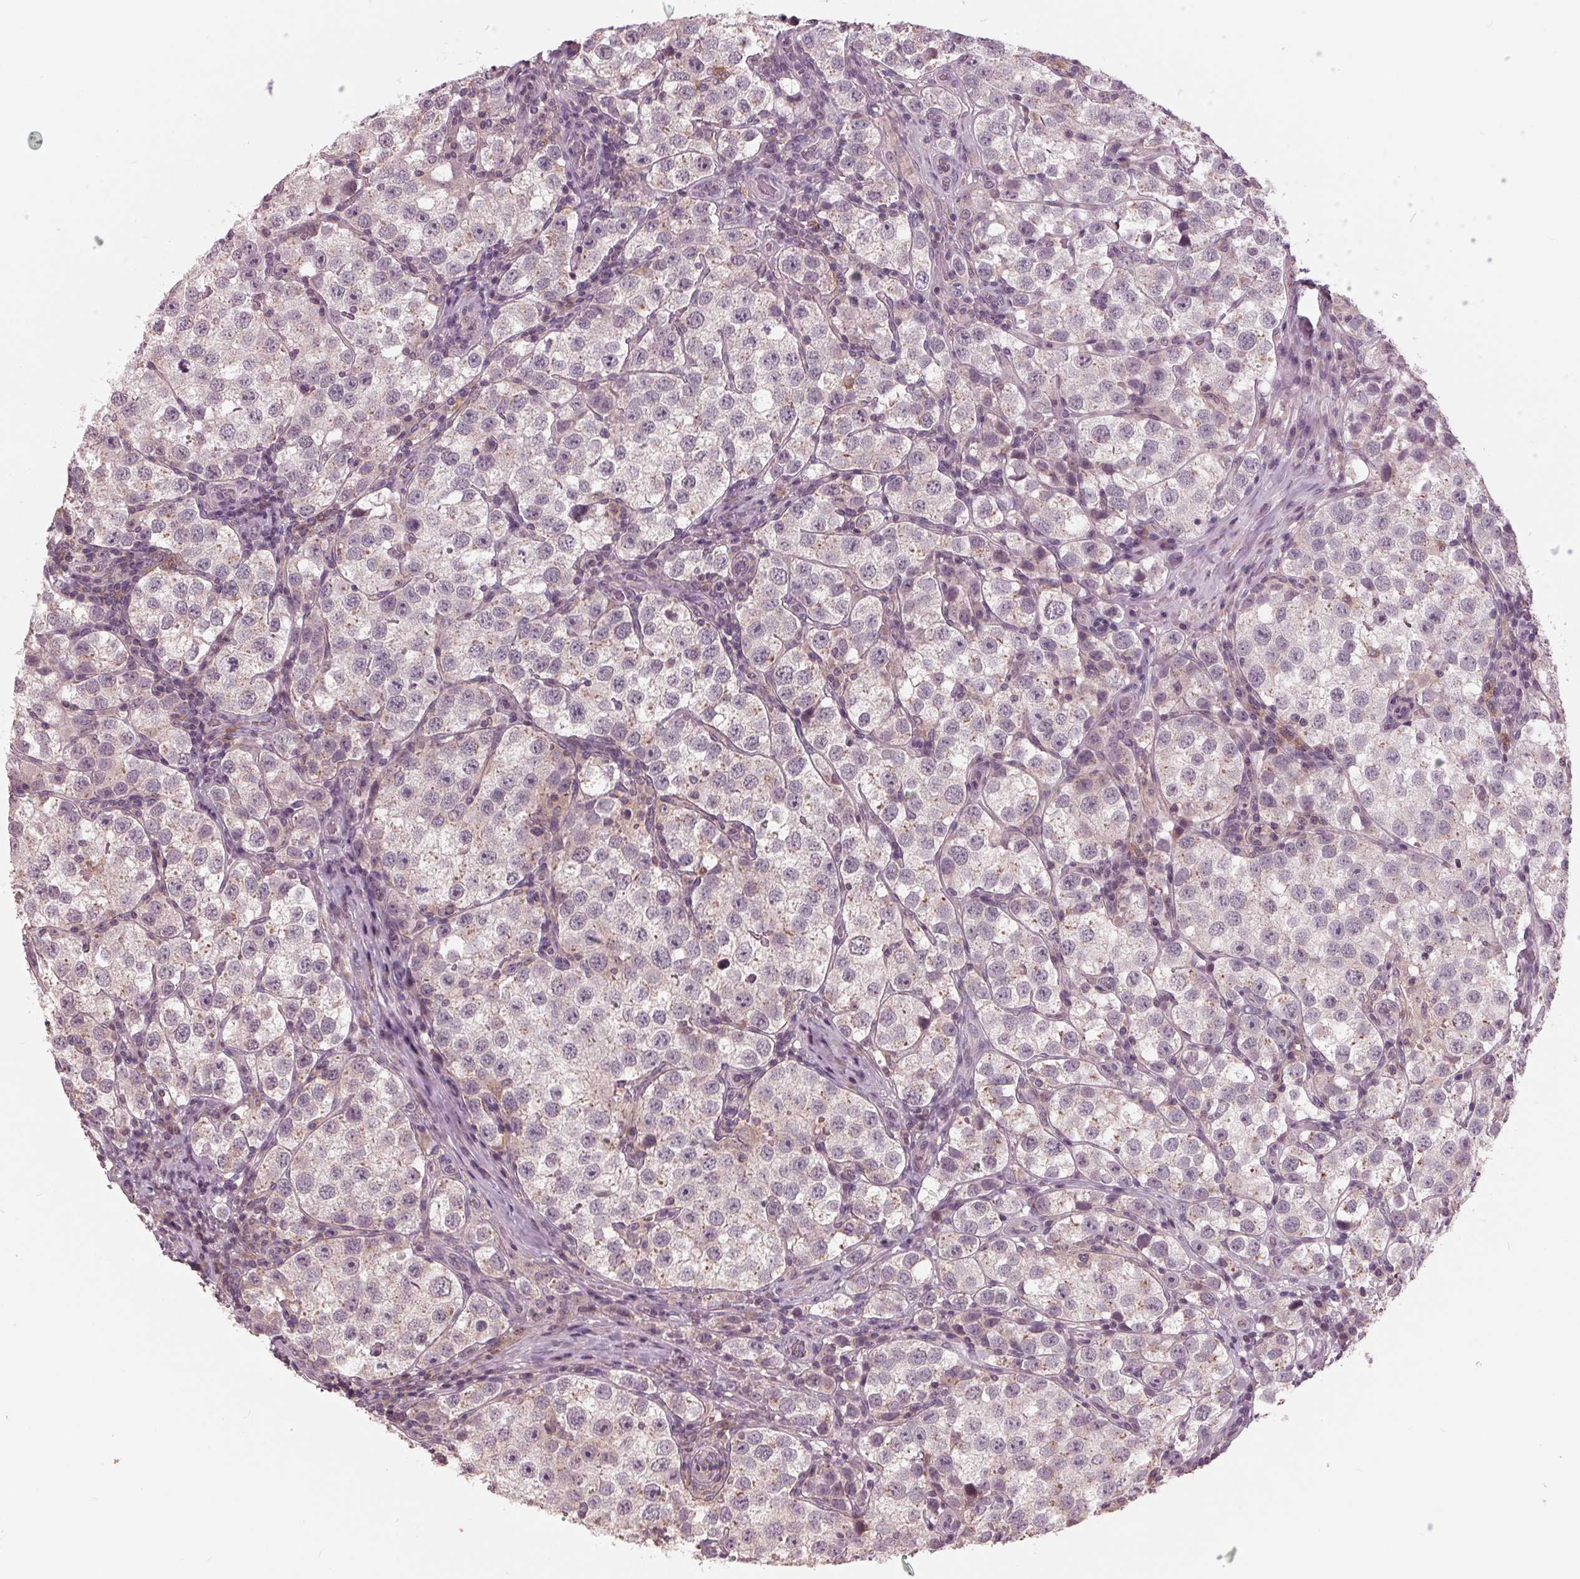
{"staining": {"intensity": "negative", "quantity": "none", "location": "none"}, "tissue": "testis cancer", "cell_type": "Tumor cells", "image_type": "cancer", "snomed": [{"axis": "morphology", "description": "Seminoma, NOS"}, {"axis": "topography", "description": "Testis"}], "caption": "Testis cancer was stained to show a protein in brown. There is no significant positivity in tumor cells.", "gene": "SIGLEC6", "patient": {"sex": "male", "age": 37}}